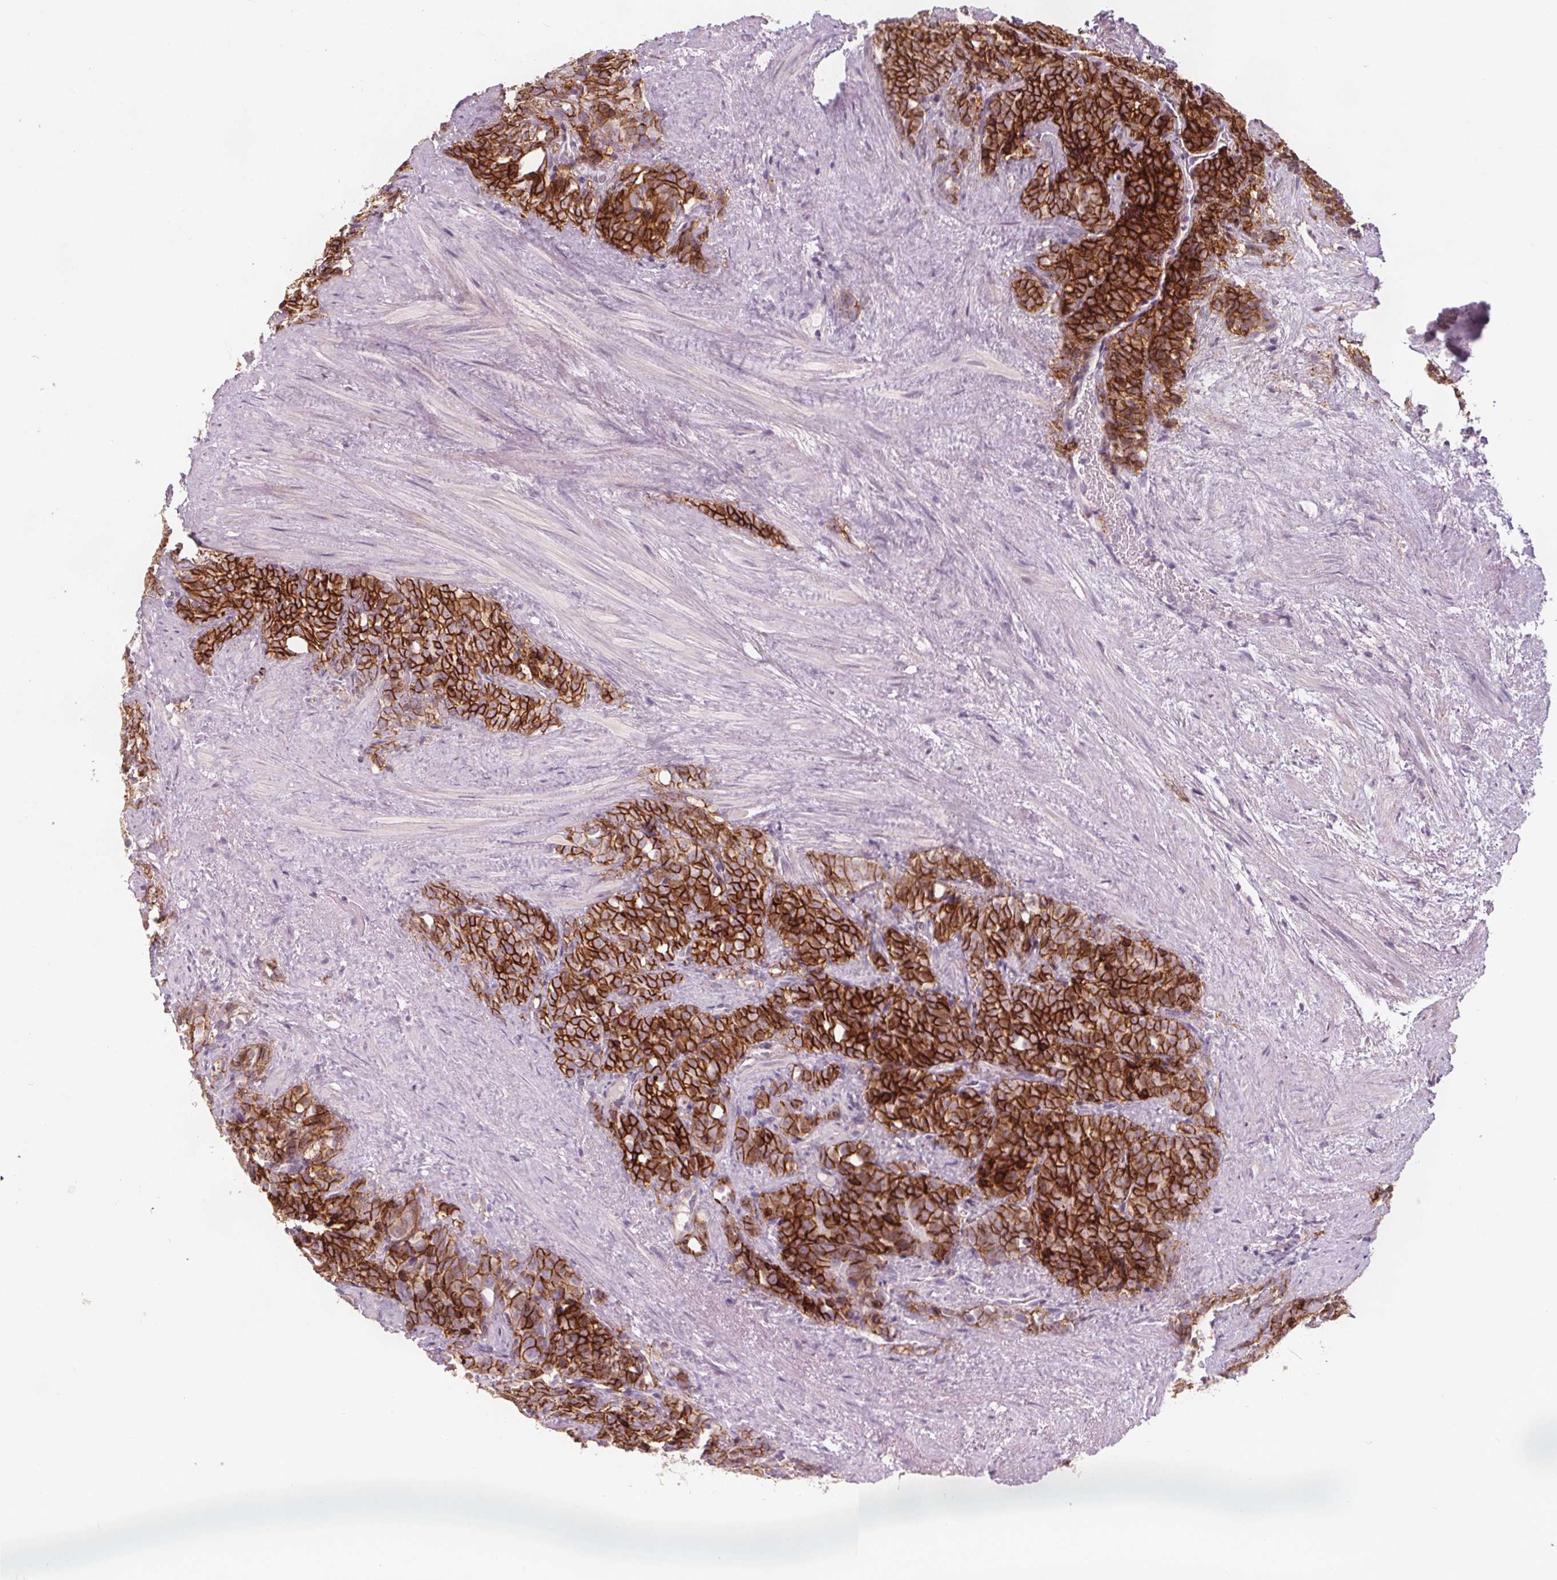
{"staining": {"intensity": "strong", "quantity": ">75%", "location": "cytoplasmic/membranous"}, "tissue": "prostate cancer", "cell_type": "Tumor cells", "image_type": "cancer", "snomed": [{"axis": "morphology", "description": "Adenocarcinoma, High grade"}, {"axis": "topography", "description": "Prostate"}], "caption": "Immunohistochemical staining of human high-grade adenocarcinoma (prostate) shows strong cytoplasmic/membranous protein expression in about >75% of tumor cells.", "gene": "ATP1A1", "patient": {"sex": "male", "age": 84}}